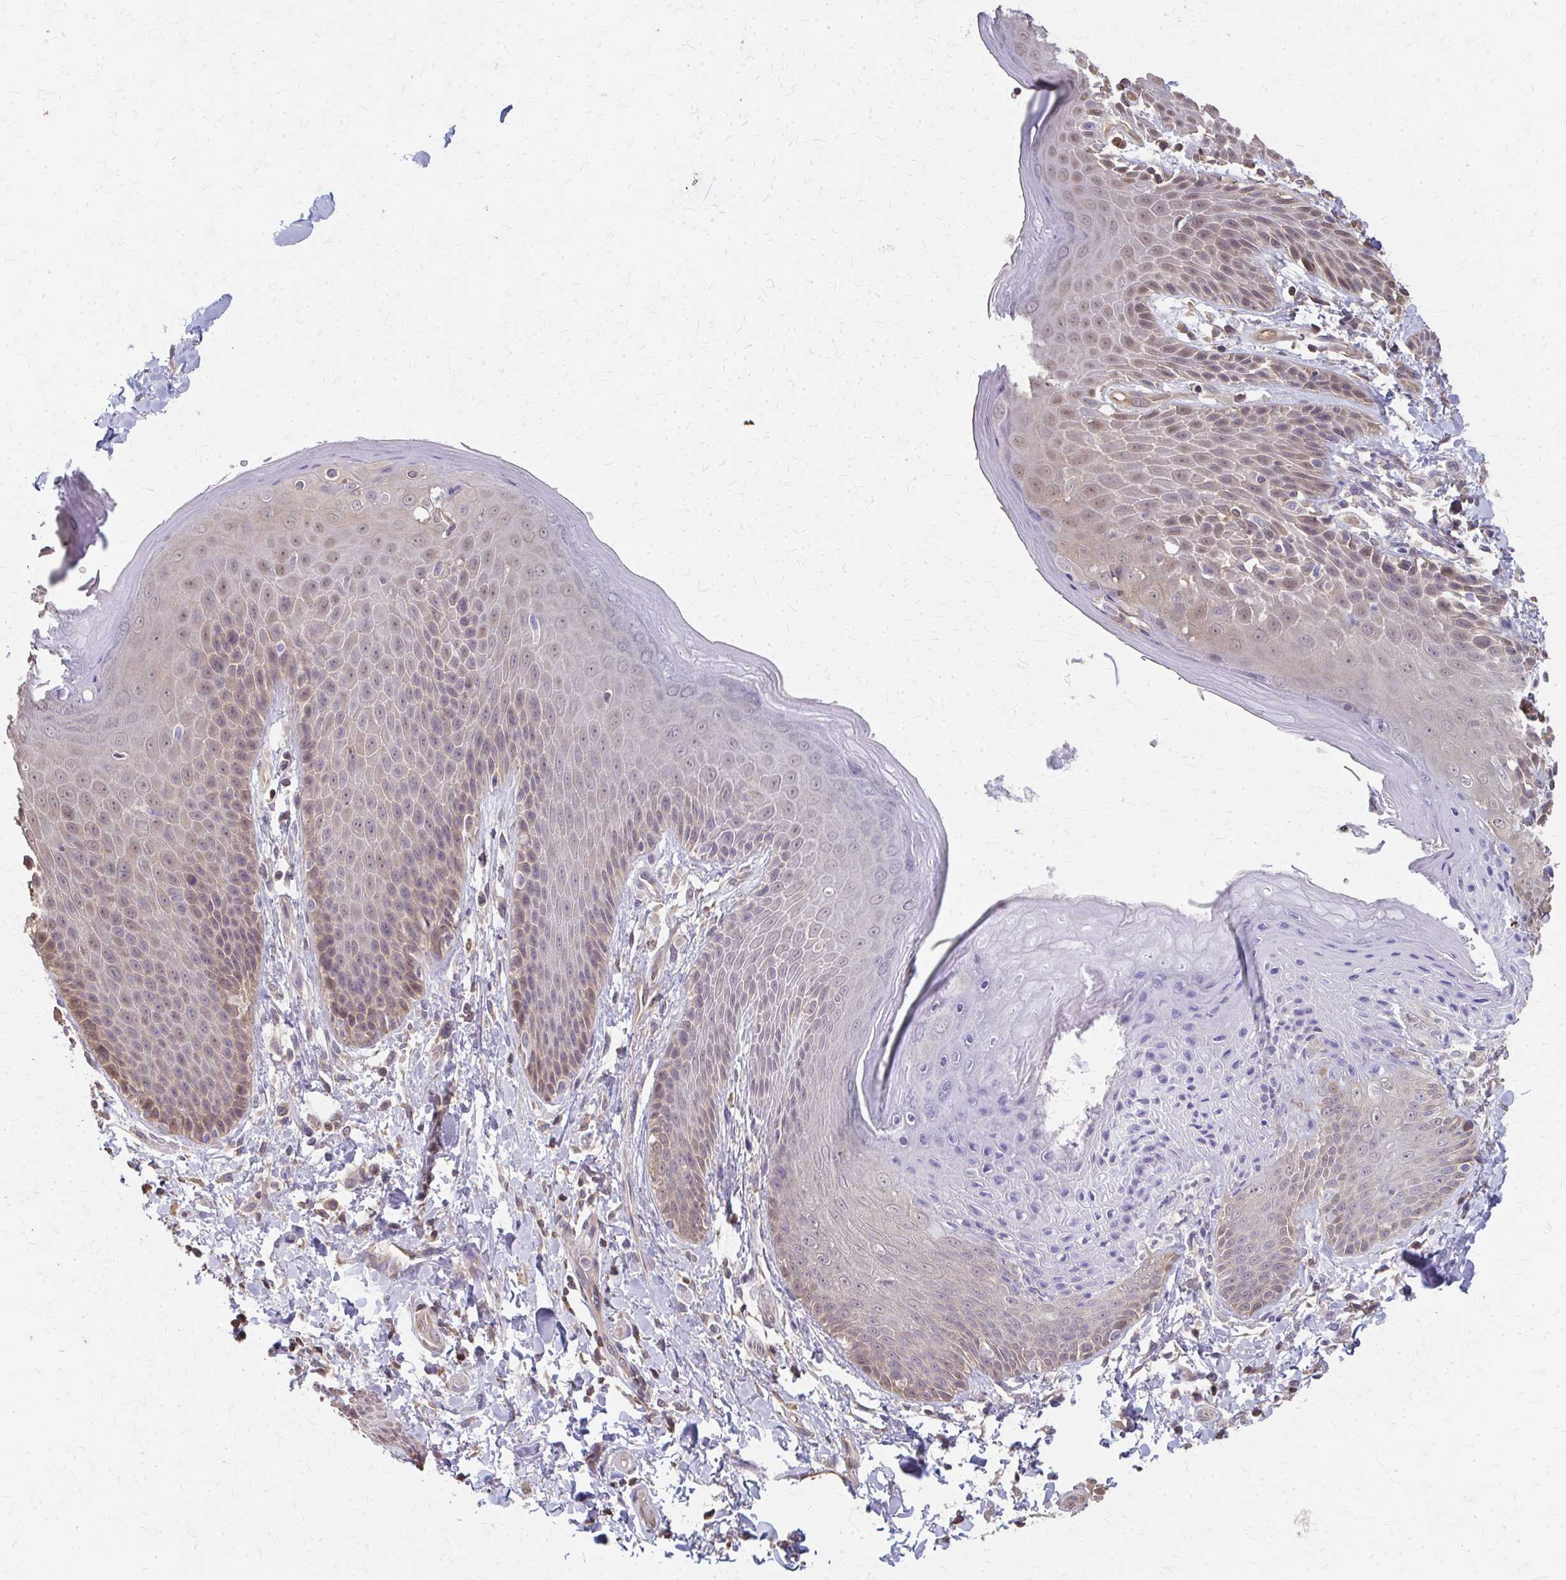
{"staining": {"intensity": "weak", "quantity": "<25%", "location": "cytoplasmic/membranous"}, "tissue": "skin", "cell_type": "Epidermal cells", "image_type": "normal", "snomed": [{"axis": "morphology", "description": "Normal tissue, NOS"}, {"axis": "topography", "description": "Anal"}, {"axis": "topography", "description": "Peripheral nerve tissue"}], "caption": "A high-resolution photomicrograph shows immunohistochemistry (IHC) staining of unremarkable skin, which displays no significant expression in epidermal cells.", "gene": "RABGAP1L", "patient": {"sex": "male", "age": 51}}